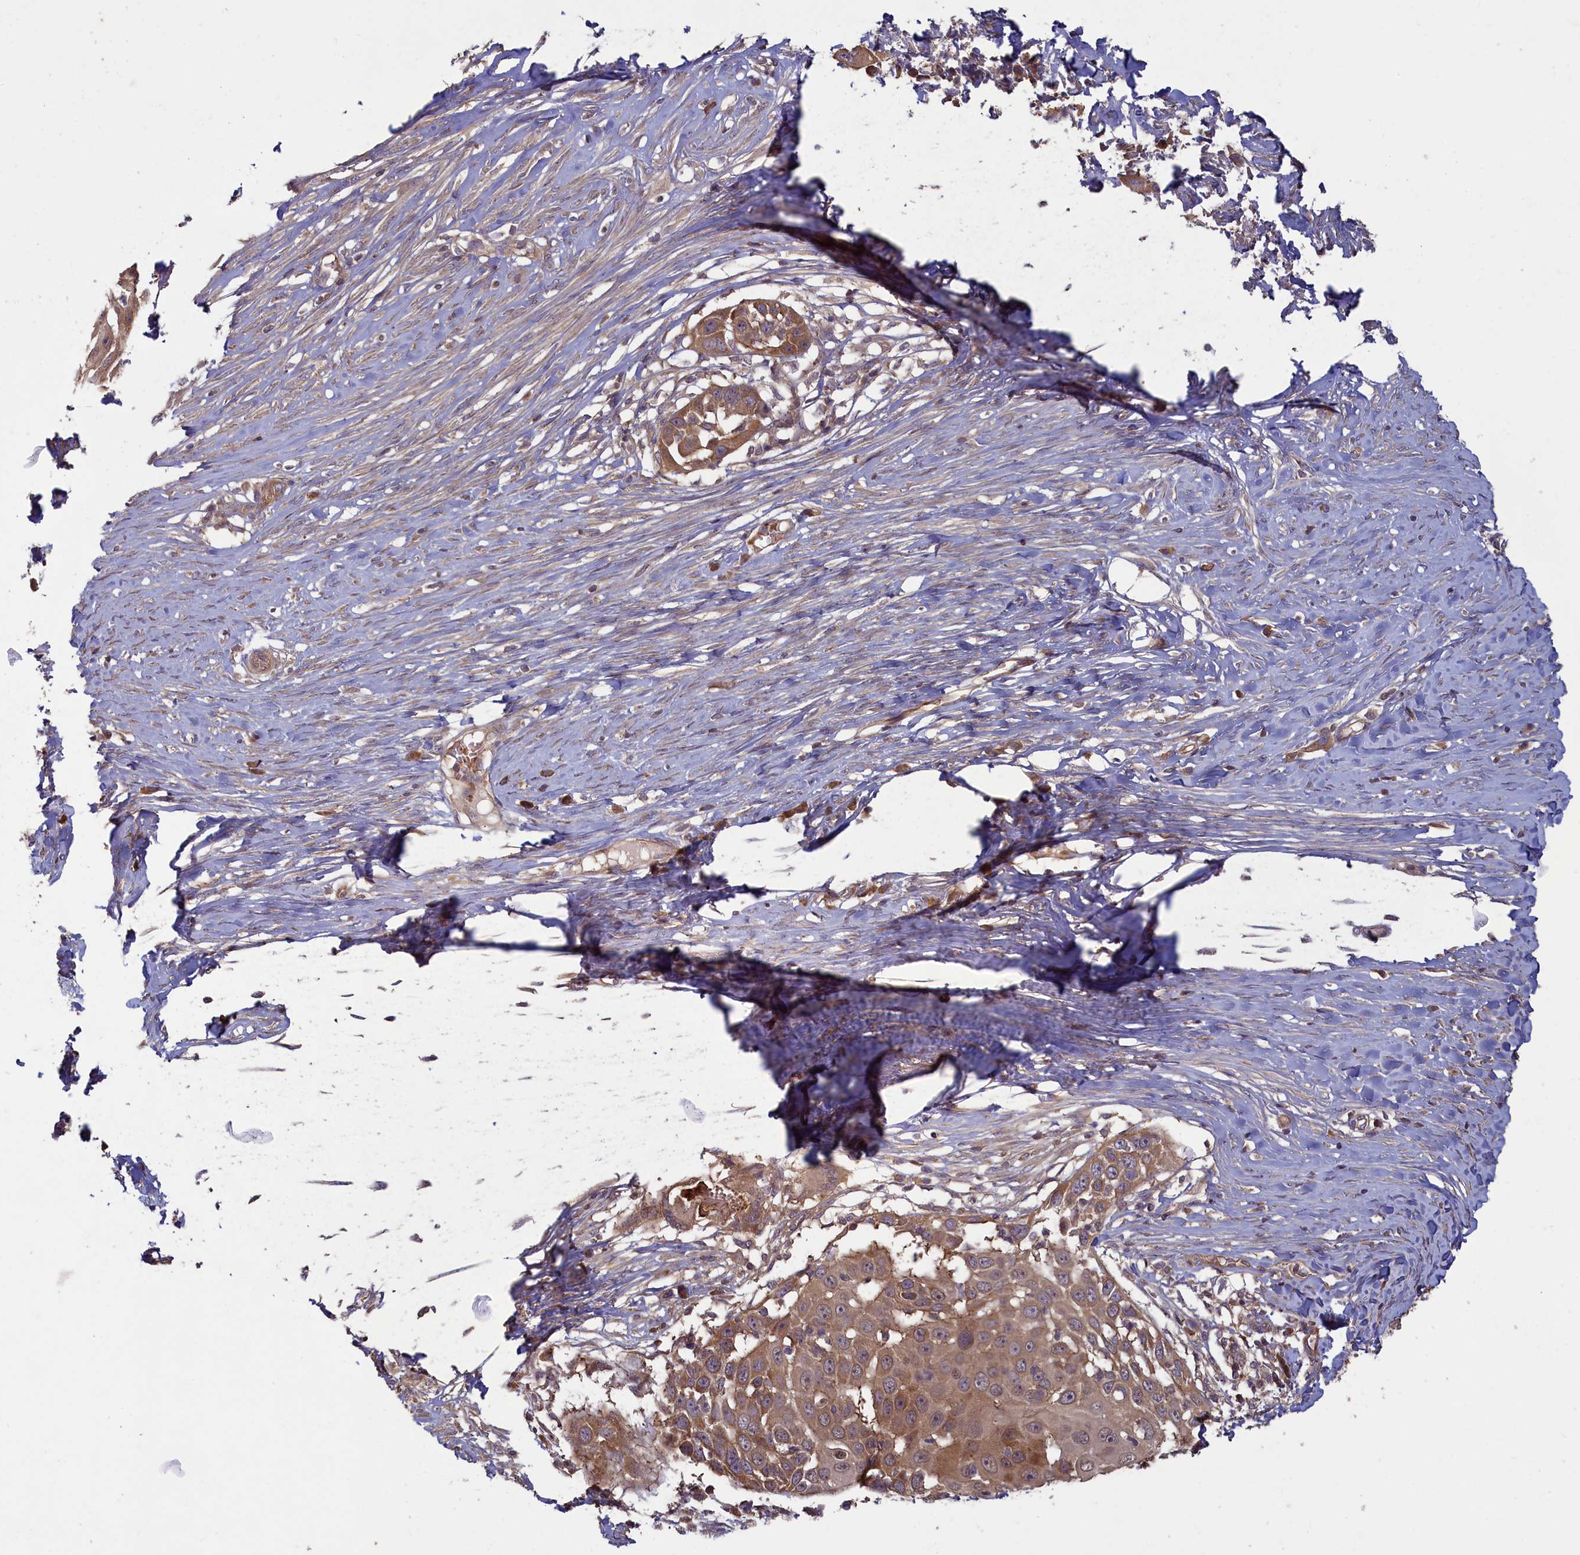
{"staining": {"intensity": "moderate", "quantity": ">75%", "location": "cytoplasmic/membranous"}, "tissue": "skin cancer", "cell_type": "Tumor cells", "image_type": "cancer", "snomed": [{"axis": "morphology", "description": "Squamous cell carcinoma, NOS"}, {"axis": "topography", "description": "Skin"}], "caption": "There is medium levels of moderate cytoplasmic/membranous expression in tumor cells of squamous cell carcinoma (skin), as demonstrated by immunohistochemical staining (brown color).", "gene": "CIAO2B", "patient": {"sex": "female", "age": 44}}